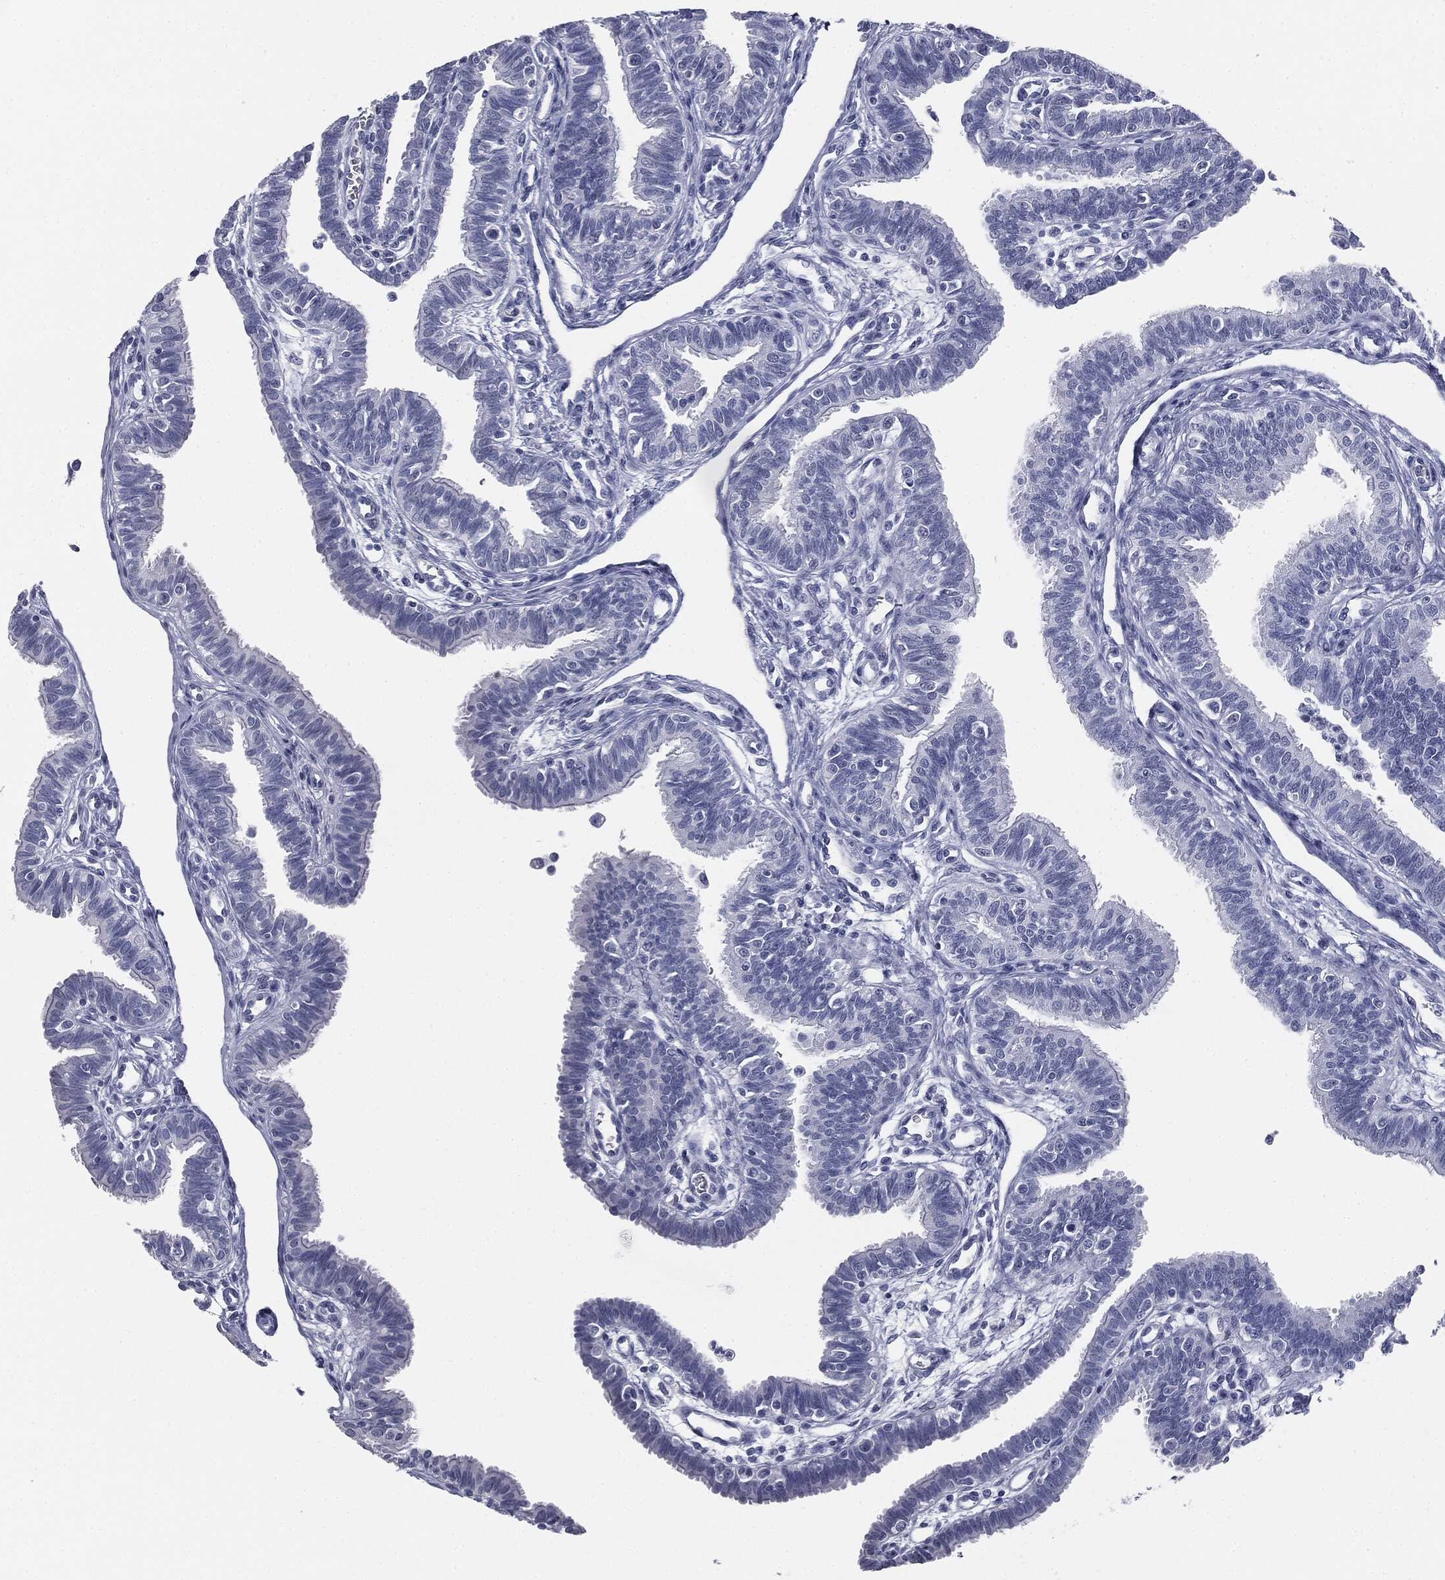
{"staining": {"intensity": "negative", "quantity": "none", "location": "none"}, "tissue": "fallopian tube", "cell_type": "Glandular cells", "image_type": "normal", "snomed": [{"axis": "morphology", "description": "Normal tissue, NOS"}, {"axis": "topography", "description": "Fallopian tube"}], "caption": "Fallopian tube was stained to show a protein in brown. There is no significant positivity in glandular cells. The staining is performed using DAB brown chromogen with nuclei counter-stained in using hematoxylin.", "gene": "TPO", "patient": {"sex": "female", "age": 36}}